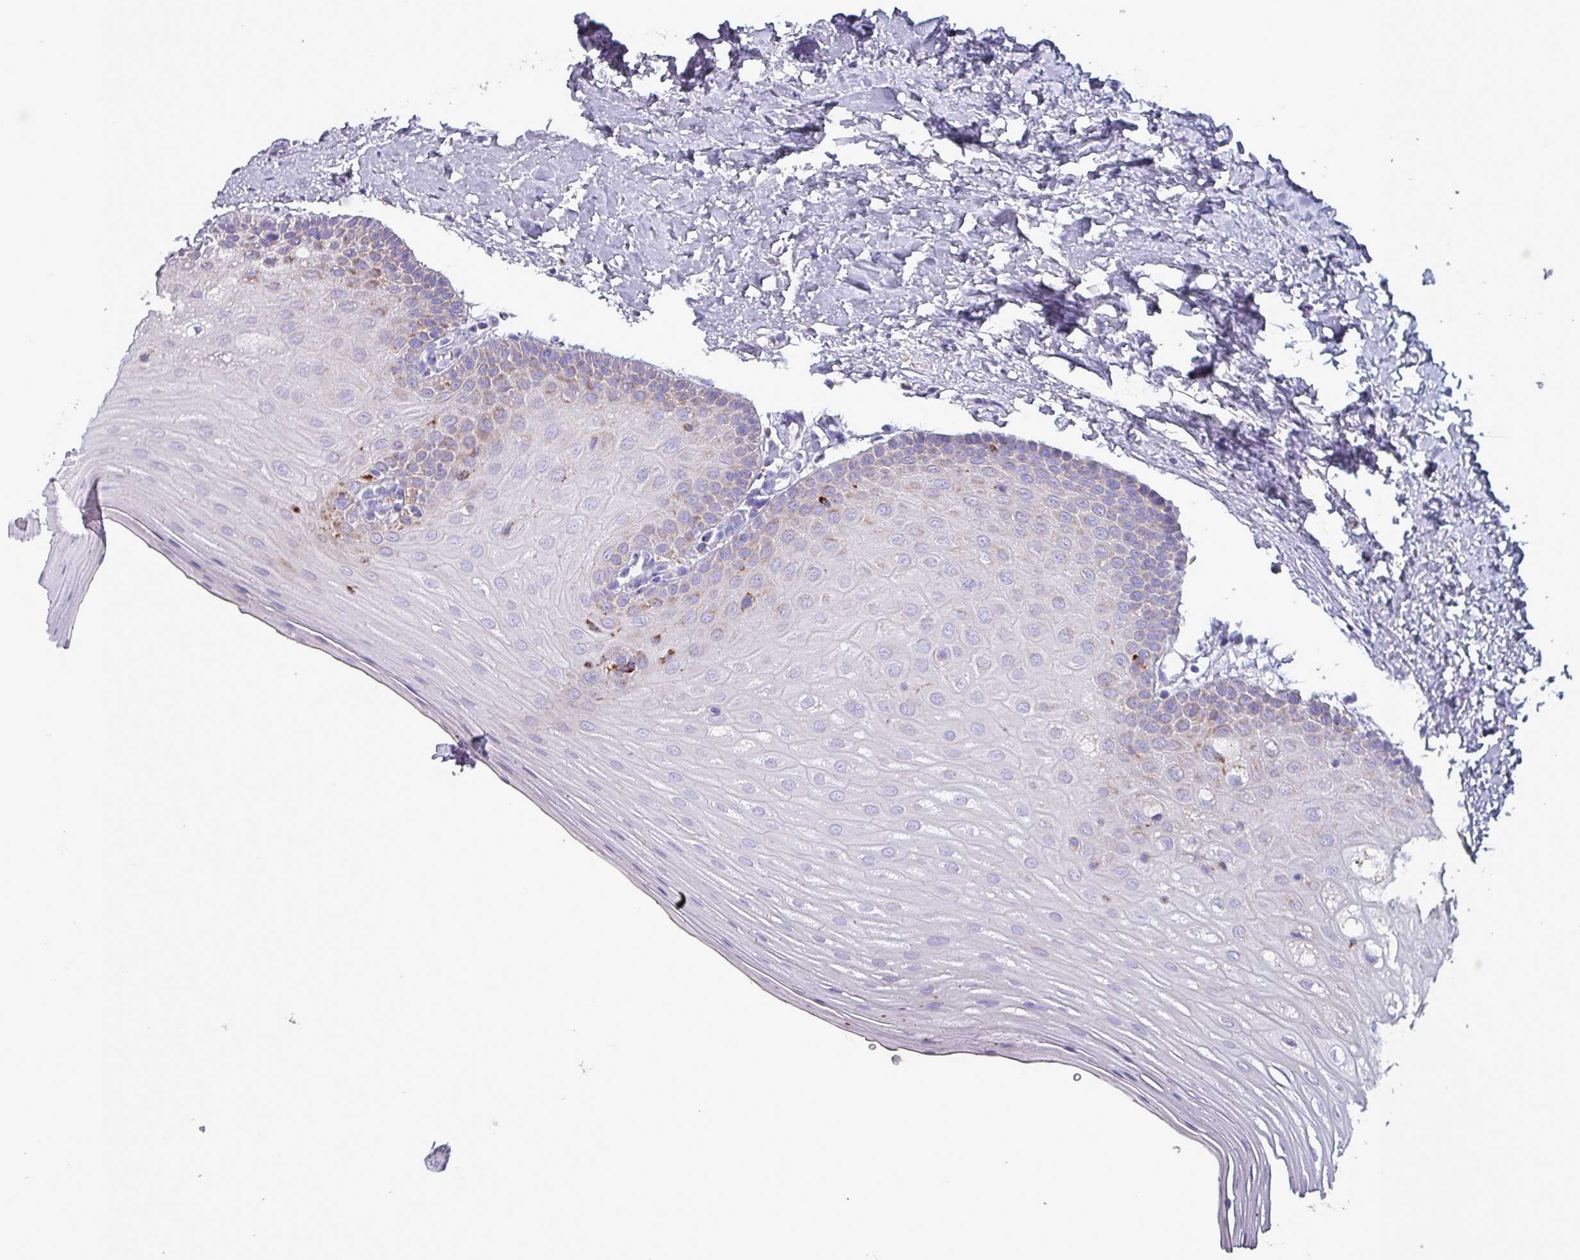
{"staining": {"intensity": "negative", "quantity": "none", "location": "none"}, "tissue": "oral mucosa", "cell_type": "Squamous epithelial cells", "image_type": "normal", "snomed": [{"axis": "morphology", "description": "Normal tissue, NOS"}, {"axis": "topography", "description": "Oral tissue"}], "caption": "Immunohistochemical staining of benign oral mucosa shows no significant expression in squamous epithelial cells. (Immunohistochemistry, brightfield microscopy, high magnification).", "gene": "HSD3B7", "patient": {"sex": "female", "age": 67}}